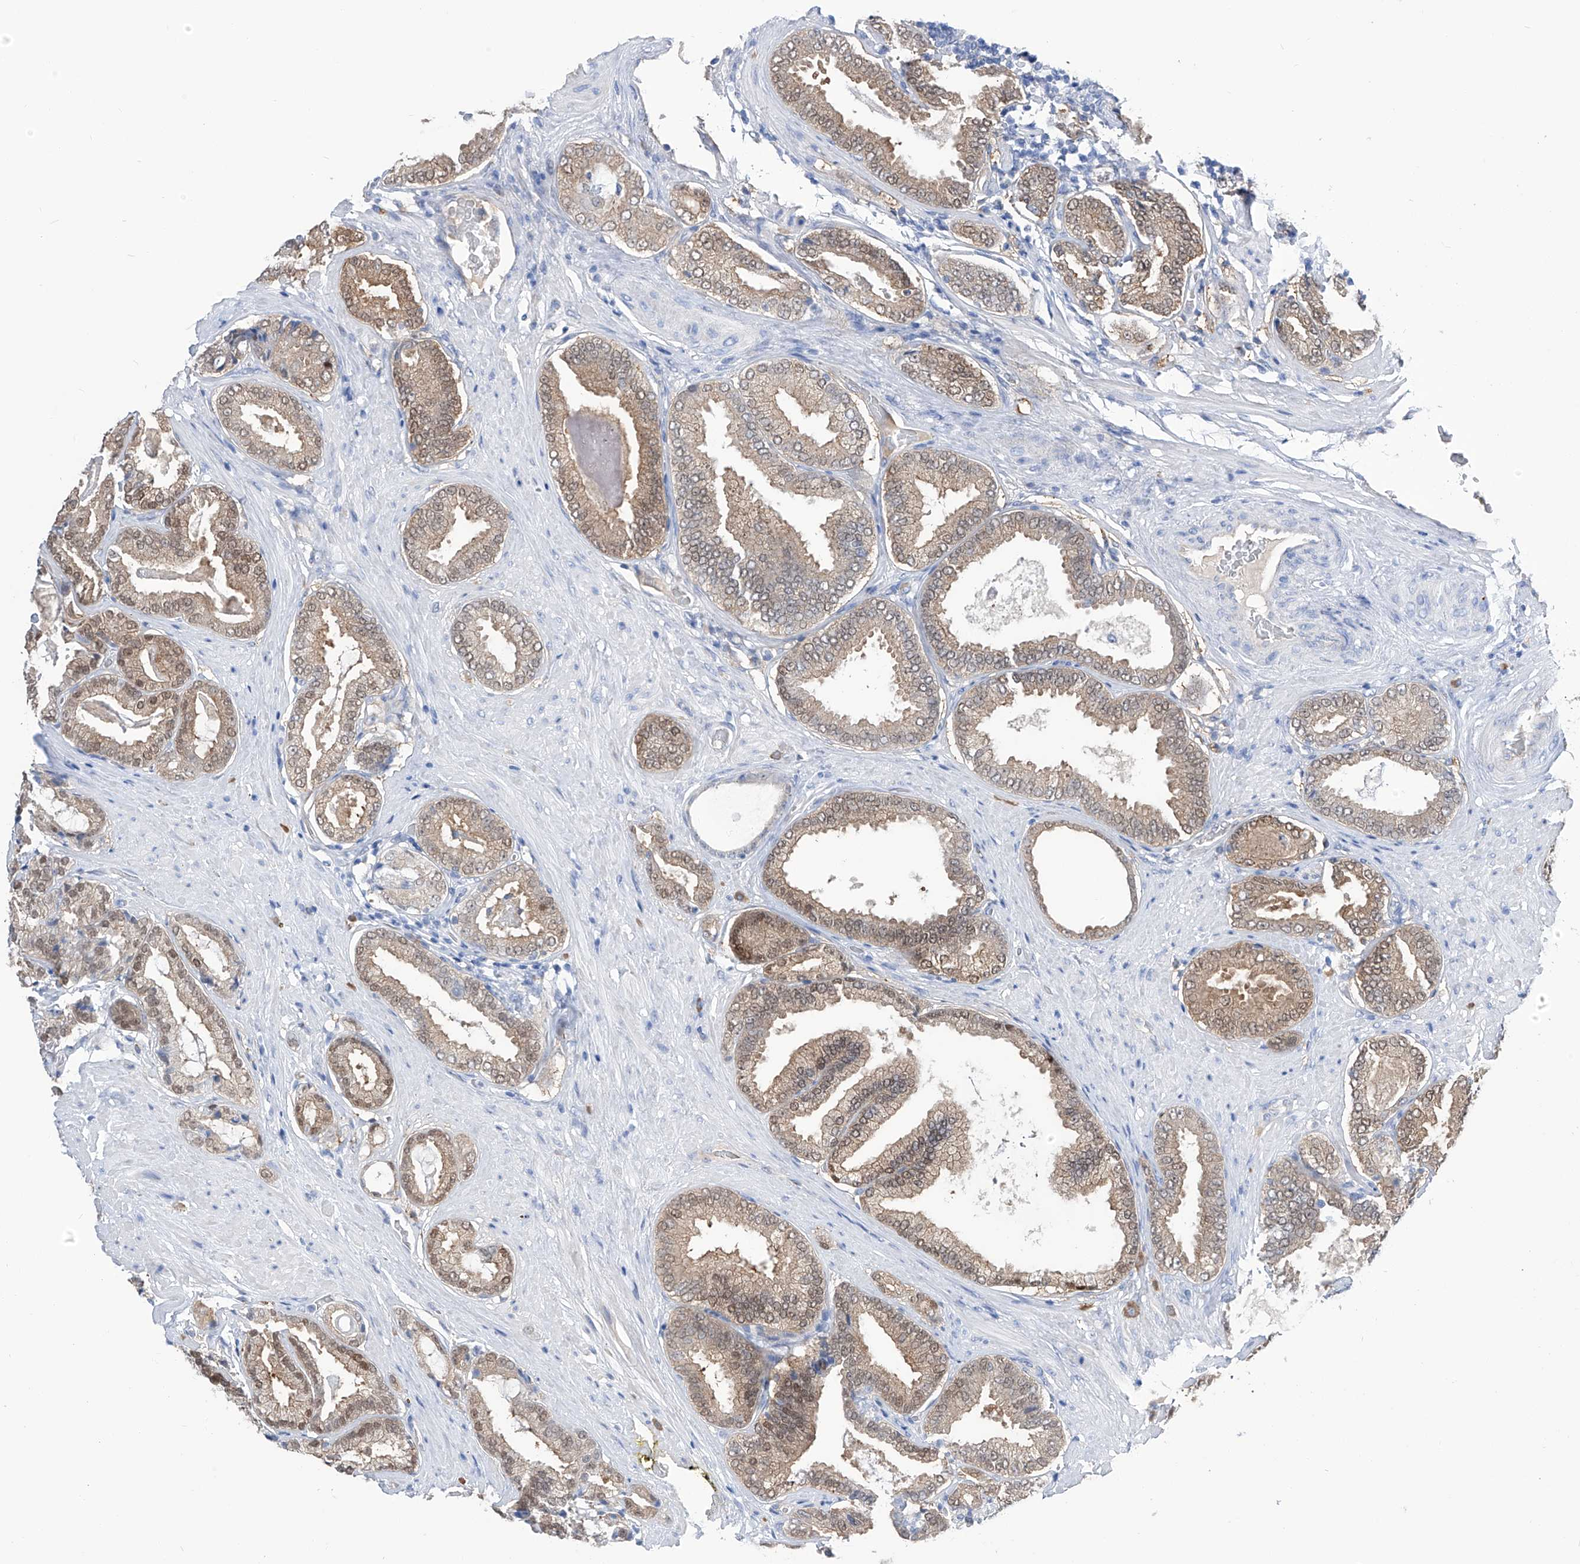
{"staining": {"intensity": "weak", "quantity": ">75%", "location": "cytoplasmic/membranous,nuclear"}, "tissue": "prostate cancer", "cell_type": "Tumor cells", "image_type": "cancer", "snomed": [{"axis": "morphology", "description": "Adenocarcinoma, Low grade"}, {"axis": "topography", "description": "Prostate"}], "caption": "An immunohistochemistry (IHC) histopathology image of neoplastic tissue is shown. Protein staining in brown shows weak cytoplasmic/membranous and nuclear positivity in prostate cancer within tumor cells.", "gene": "PGM3", "patient": {"sex": "male", "age": 71}}